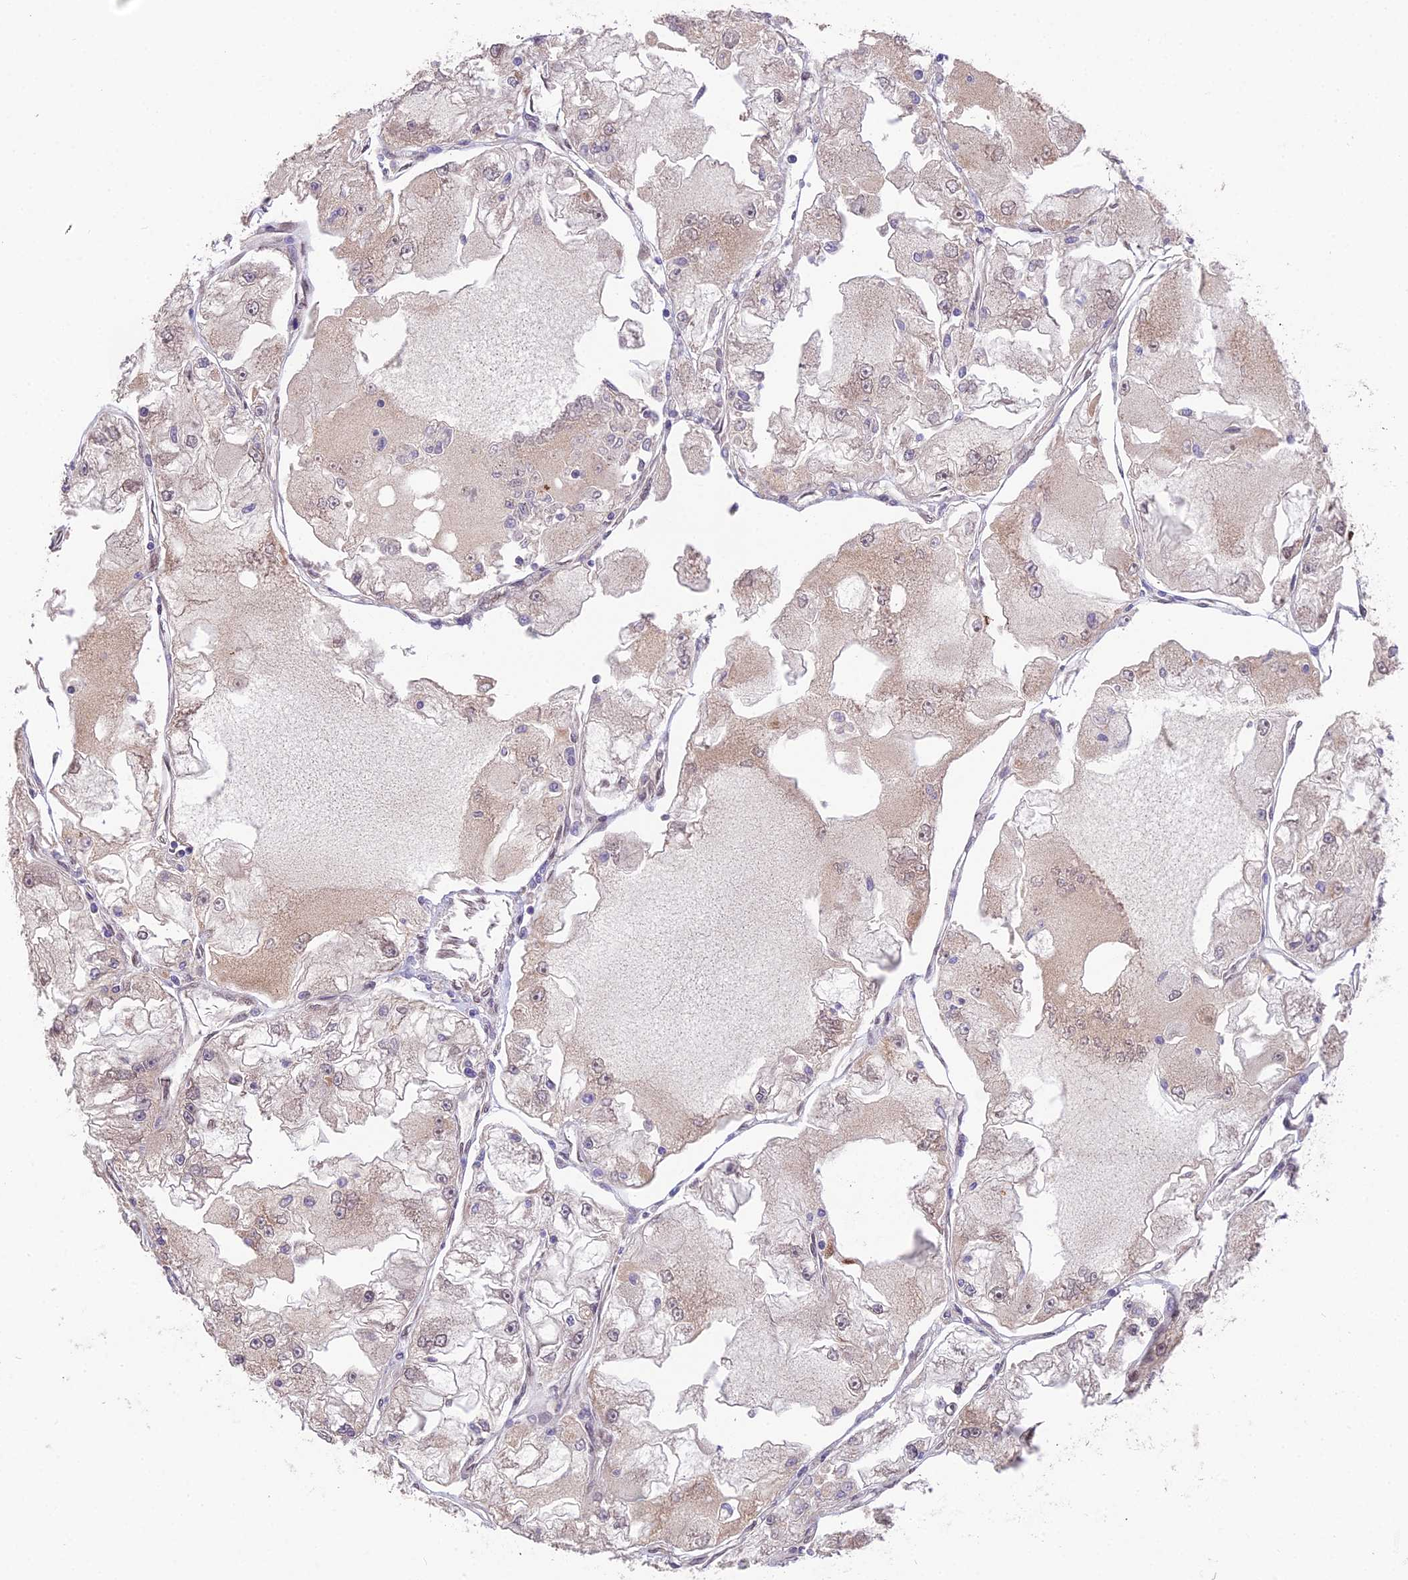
{"staining": {"intensity": "weak", "quantity": "<25%", "location": "cytoplasmic/membranous,nuclear"}, "tissue": "renal cancer", "cell_type": "Tumor cells", "image_type": "cancer", "snomed": [{"axis": "morphology", "description": "Adenocarcinoma, NOS"}, {"axis": "topography", "description": "Kidney"}], "caption": "This is a histopathology image of IHC staining of renal cancer, which shows no expression in tumor cells.", "gene": "CYP2R1", "patient": {"sex": "female", "age": 72}}